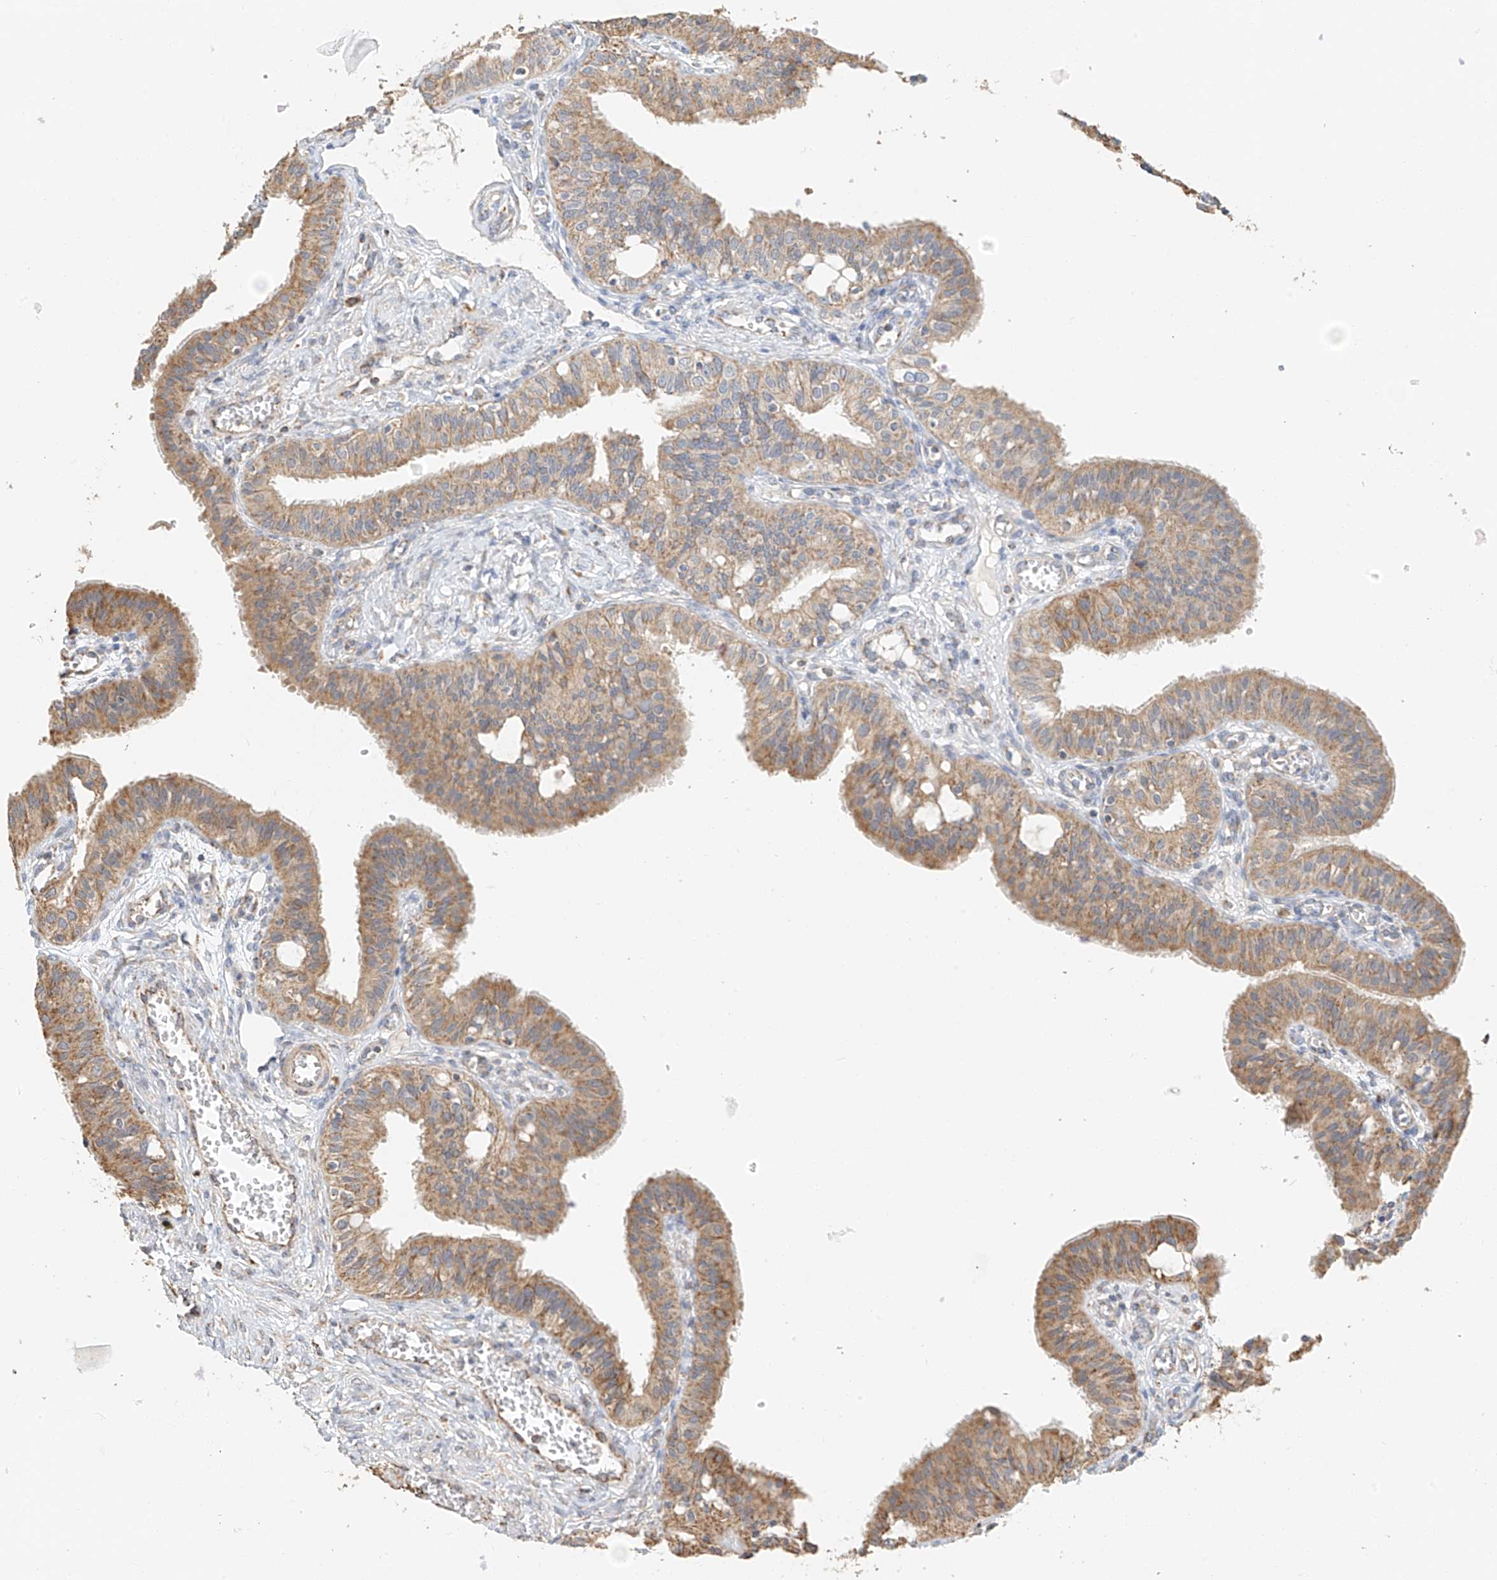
{"staining": {"intensity": "moderate", "quantity": "25%-75%", "location": "cytoplasmic/membranous"}, "tissue": "fallopian tube", "cell_type": "Glandular cells", "image_type": "normal", "snomed": [{"axis": "morphology", "description": "Normal tissue, NOS"}, {"axis": "topography", "description": "Fallopian tube"}, {"axis": "topography", "description": "Ovary"}], "caption": "A medium amount of moderate cytoplasmic/membranous positivity is seen in about 25%-75% of glandular cells in unremarkable fallopian tube.", "gene": "YIPF7", "patient": {"sex": "female", "age": 42}}